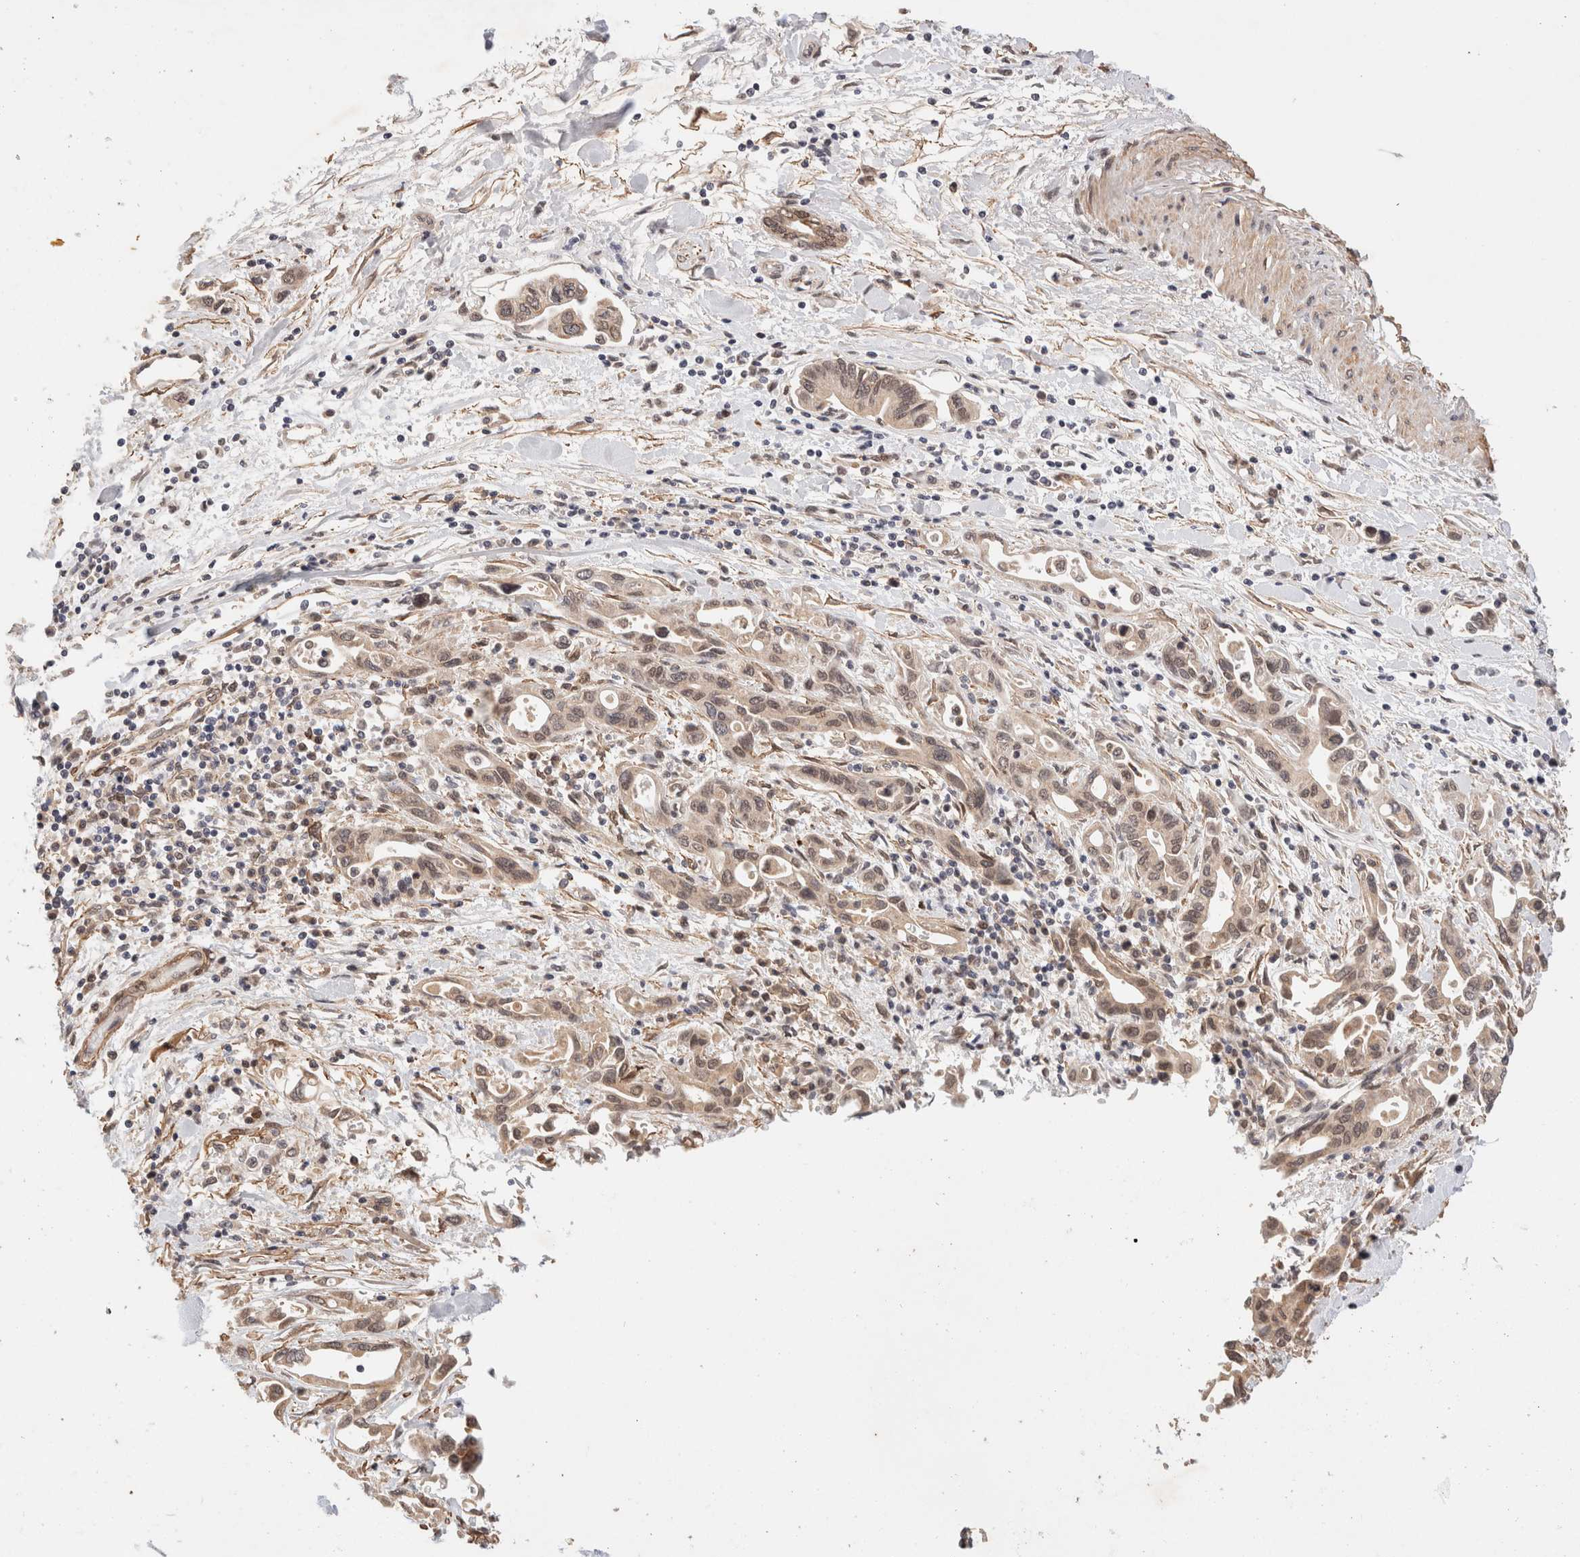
{"staining": {"intensity": "moderate", "quantity": ">75%", "location": "cytoplasmic/membranous,nuclear"}, "tissue": "pancreatic cancer", "cell_type": "Tumor cells", "image_type": "cancer", "snomed": [{"axis": "morphology", "description": "Adenocarcinoma, NOS"}, {"axis": "topography", "description": "Pancreas"}], "caption": "IHC photomicrograph of pancreatic cancer (adenocarcinoma) stained for a protein (brown), which demonstrates medium levels of moderate cytoplasmic/membranous and nuclear expression in approximately >75% of tumor cells.", "gene": "BRPF3", "patient": {"sex": "female", "age": 57}}